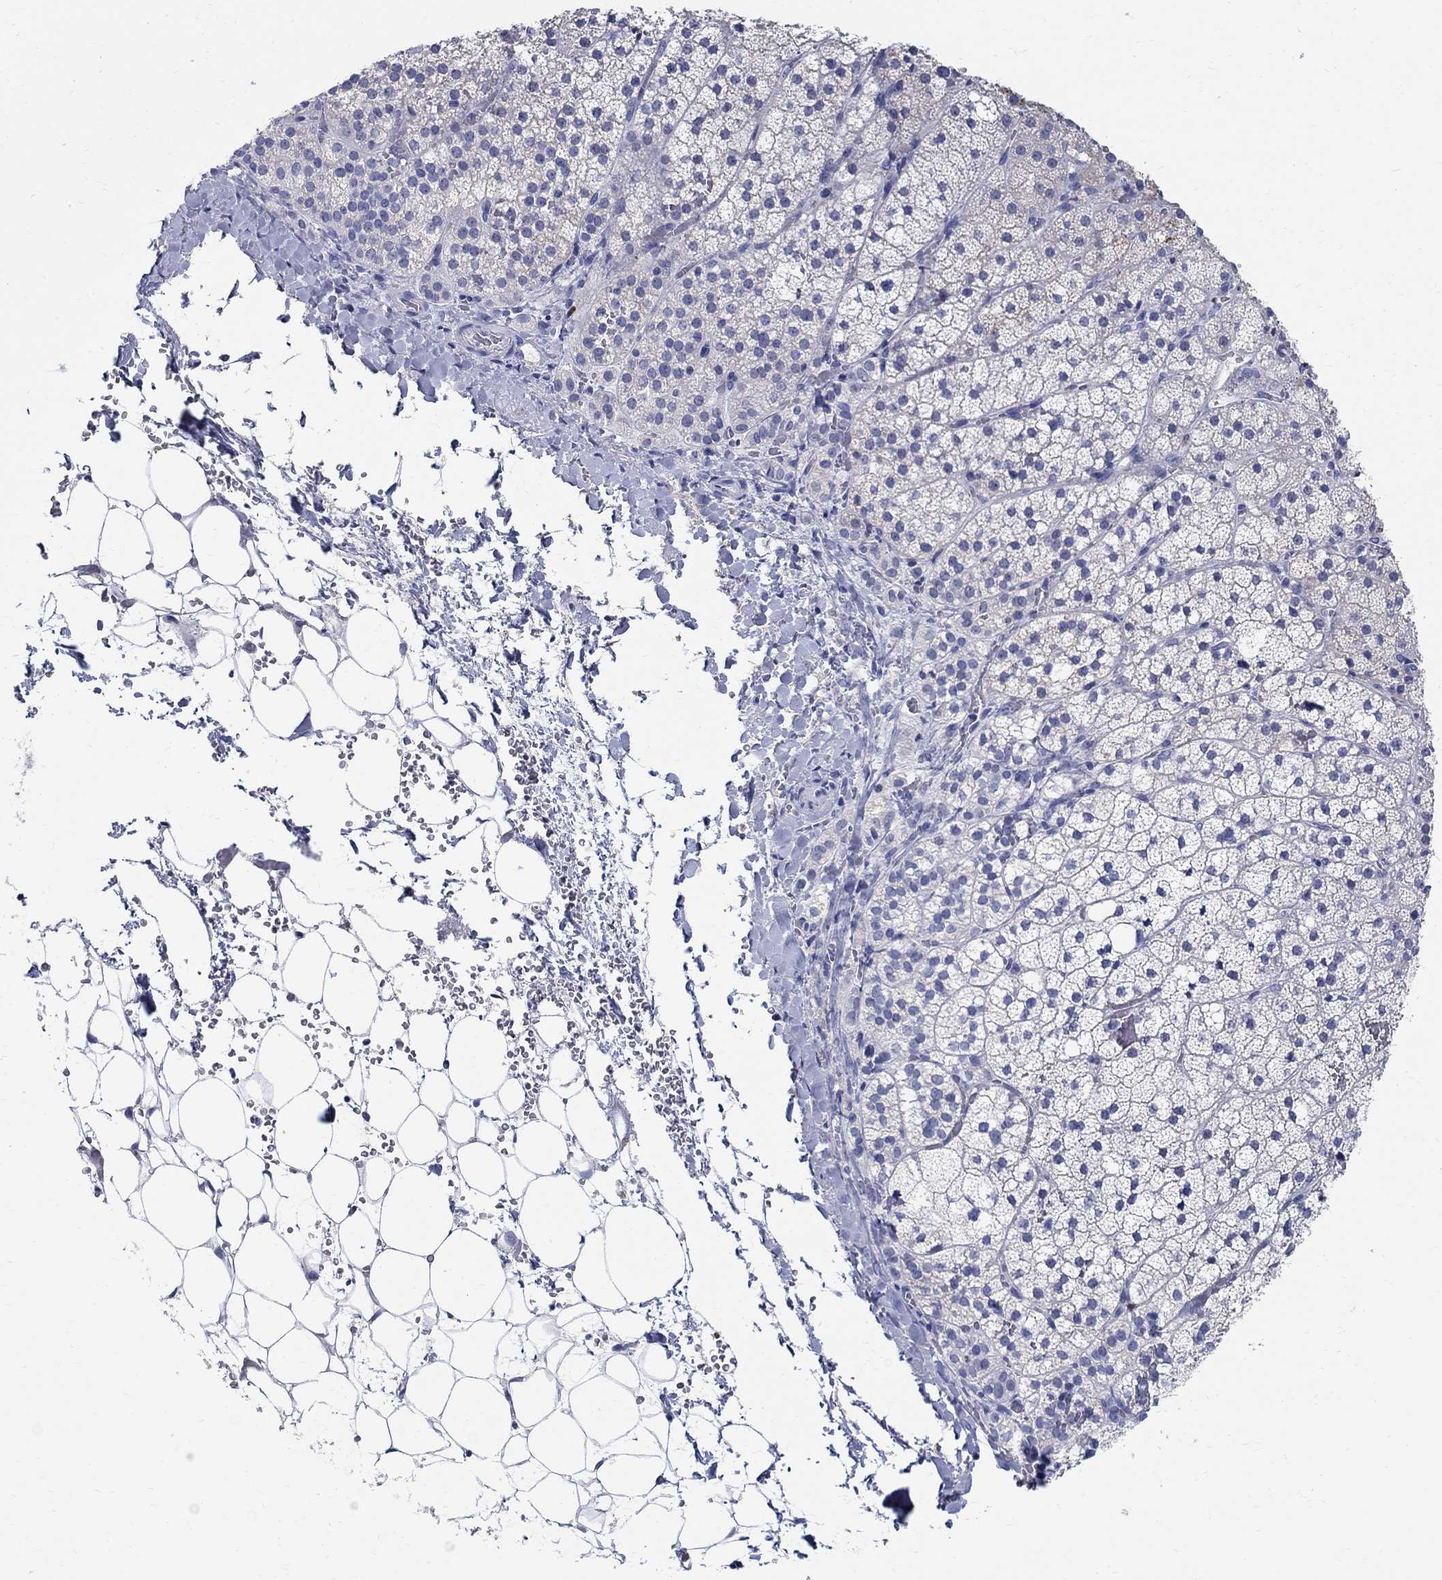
{"staining": {"intensity": "strong", "quantity": "25%-75%", "location": "cytoplasmic/membranous"}, "tissue": "adrenal gland", "cell_type": "Glandular cells", "image_type": "normal", "snomed": [{"axis": "morphology", "description": "Normal tissue, NOS"}, {"axis": "topography", "description": "Adrenal gland"}], "caption": "A high amount of strong cytoplasmic/membranous staining is seen in approximately 25%-75% of glandular cells in normal adrenal gland.", "gene": "SOX2", "patient": {"sex": "male", "age": 53}}